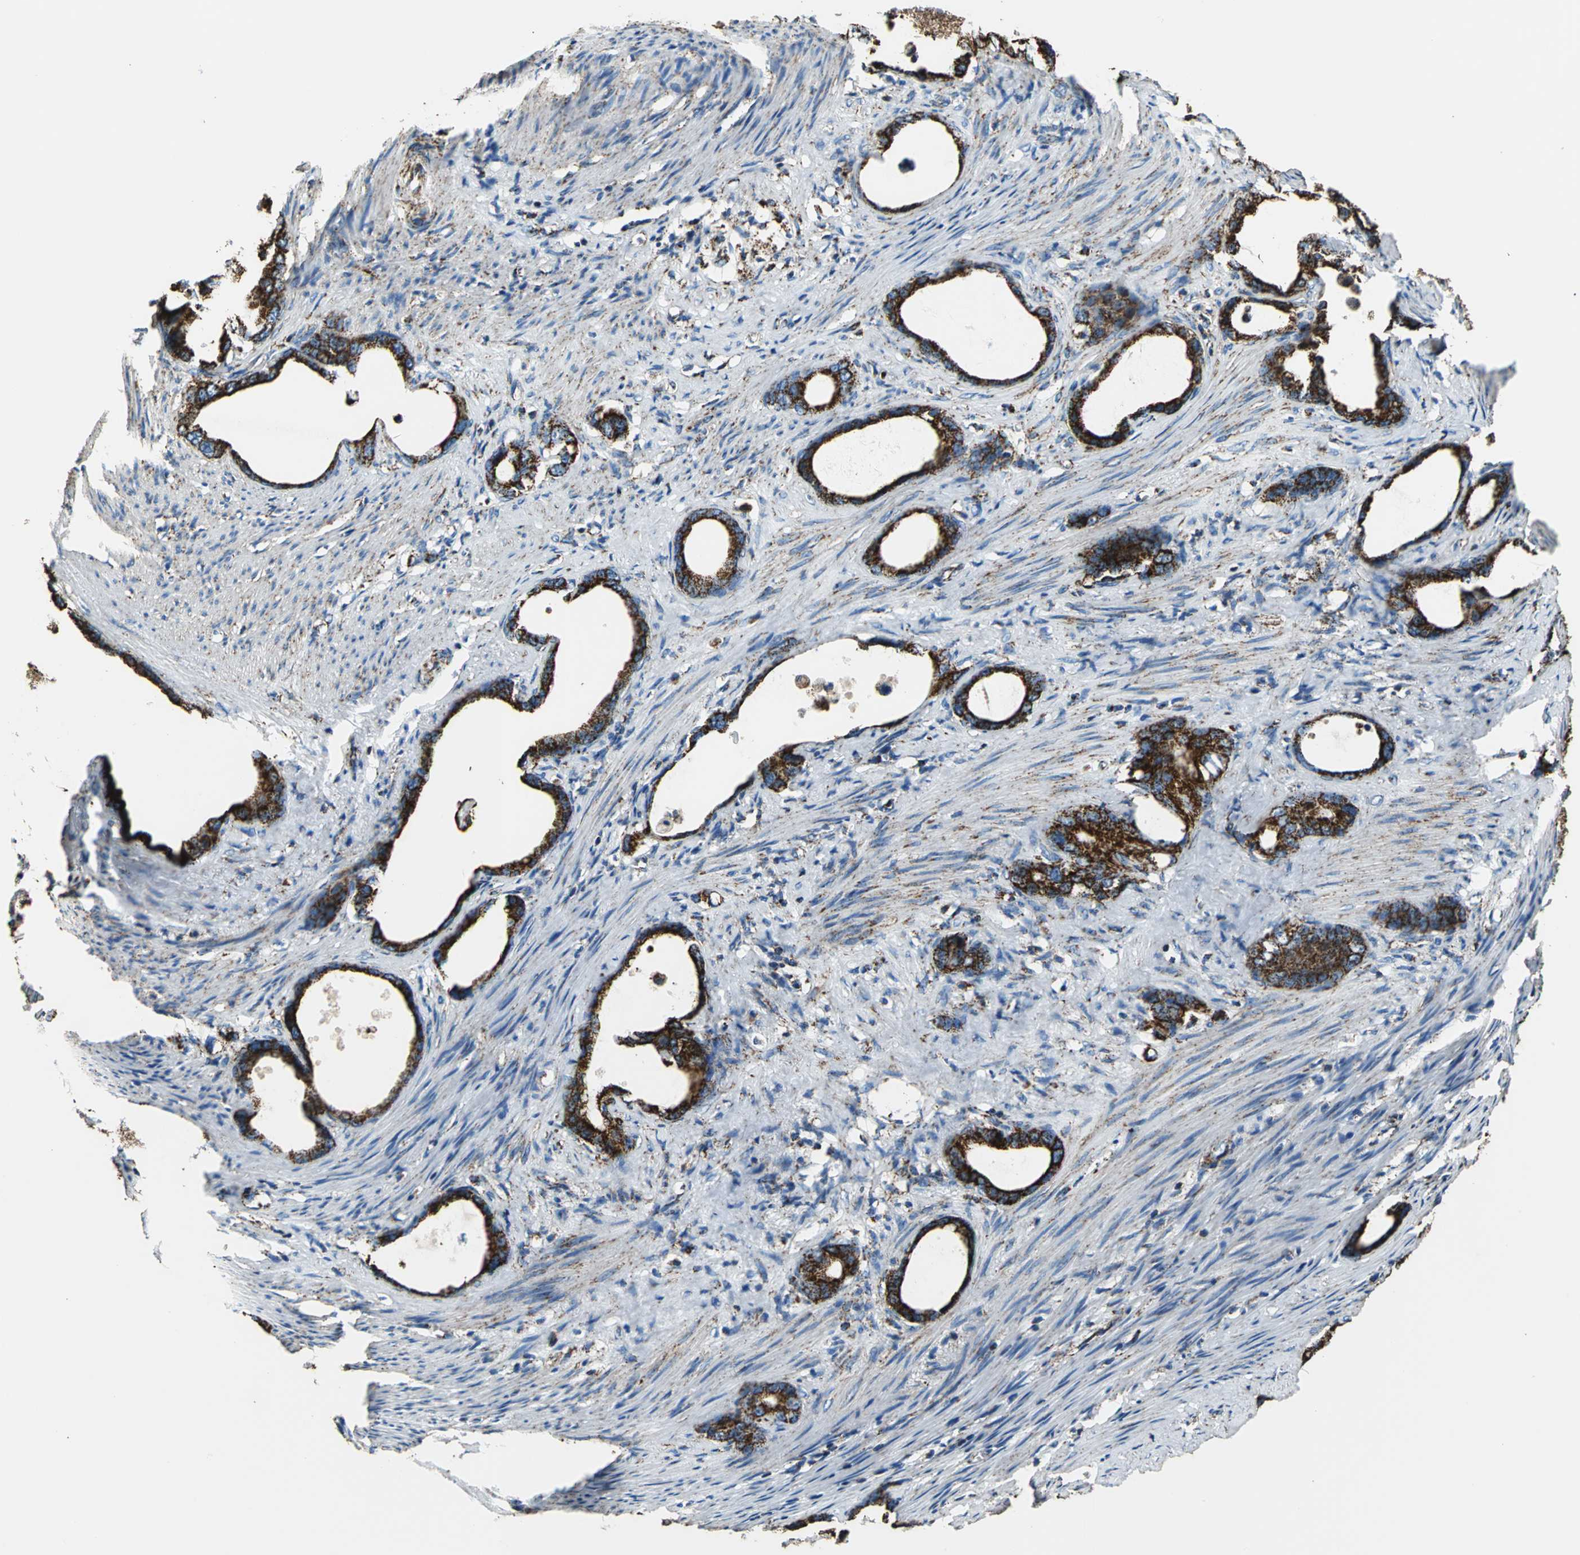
{"staining": {"intensity": "strong", "quantity": ">75%", "location": "cytoplasmic/membranous"}, "tissue": "stomach cancer", "cell_type": "Tumor cells", "image_type": "cancer", "snomed": [{"axis": "morphology", "description": "Adenocarcinoma, NOS"}, {"axis": "topography", "description": "Stomach"}], "caption": "Strong cytoplasmic/membranous positivity is appreciated in approximately >75% of tumor cells in adenocarcinoma (stomach).", "gene": "ECH1", "patient": {"sex": "female", "age": 75}}